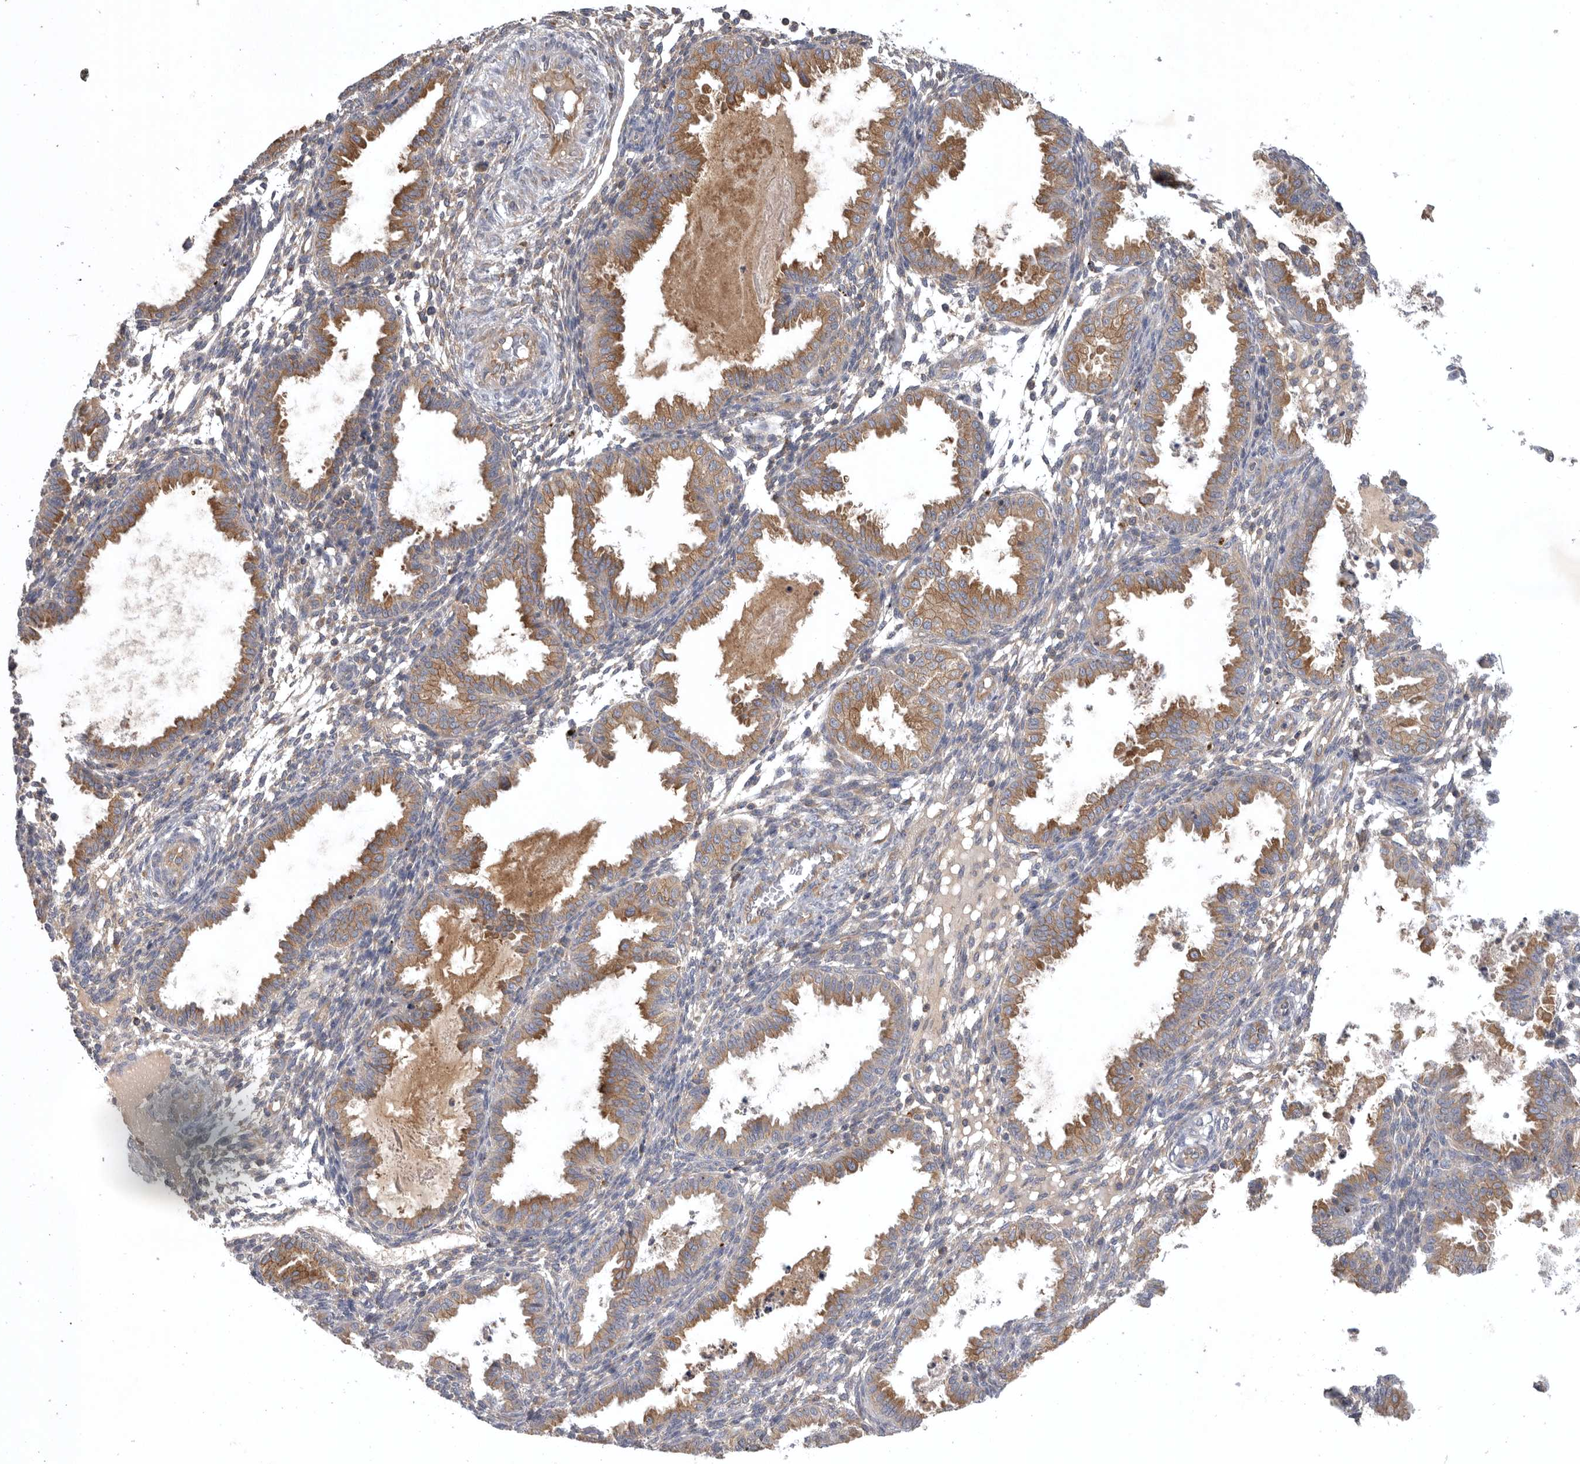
{"staining": {"intensity": "weak", "quantity": "<25%", "location": "cytoplasmic/membranous"}, "tissue": "endometrium", "cell_type": "Cells in endometrial stroma", "image_type": "normal", "snomed": [{"axis": "morphology", "description": "Normal tissue, NOS"}, {"axis": "topography", "description": "Endometrium"}], "caption": "Immunohistochemistry (IHC) histopathology image of benign endometrium: human endometrium stained with DAB (3,3'-diaminobenzidine) shows no significant protein positivity in cells in endometrial stroma. The staining is performed using DAB (3,3'-diaminobenzidine) brown chromogen with nuclei counter-stained in using hematoxylin.", "gene": "C1orf109", "patient": {"sex": "female", "age": 33}}